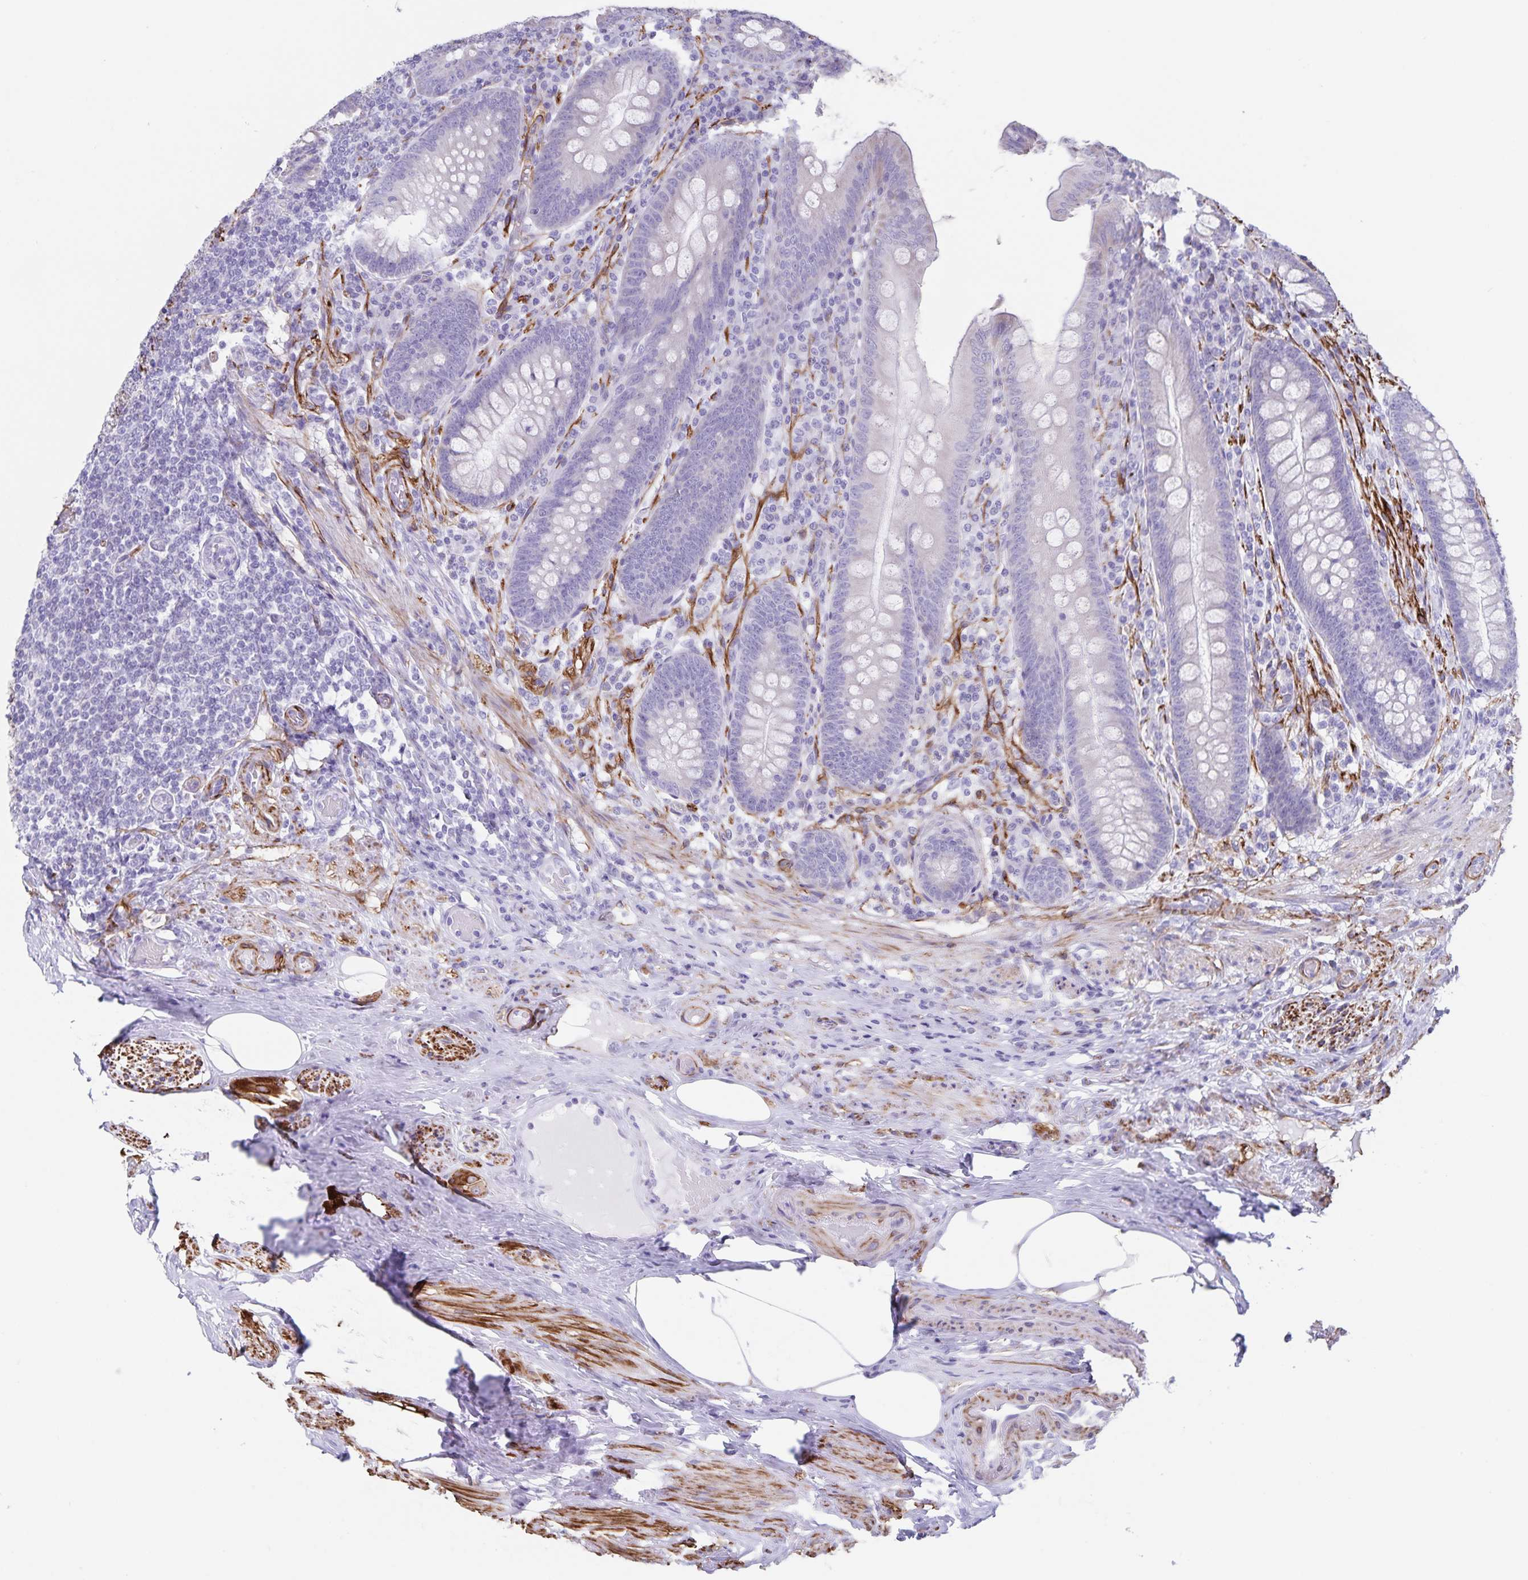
{"staining": {"intensity": "negative", "quantity": "none", "location": "none"}, "tissue": "appendix", "cell_type": "Glandular cells", "image_type": "normal", "snomed": [{"axis": "morphology", "description": "Normal tissue, NOS"}, {"axis": "topography", "description": "Appendix"}], "caption": "High power microscopy image of an IHC photomicrograph of benign appendix, revealing no significant positivity in glandular cells. (DAB (3,3'-diaminobenzidine) IHC with hematoxylin counter stain).", "gene": "SYNM", "patient": {"sex": "male", "age": 71}}